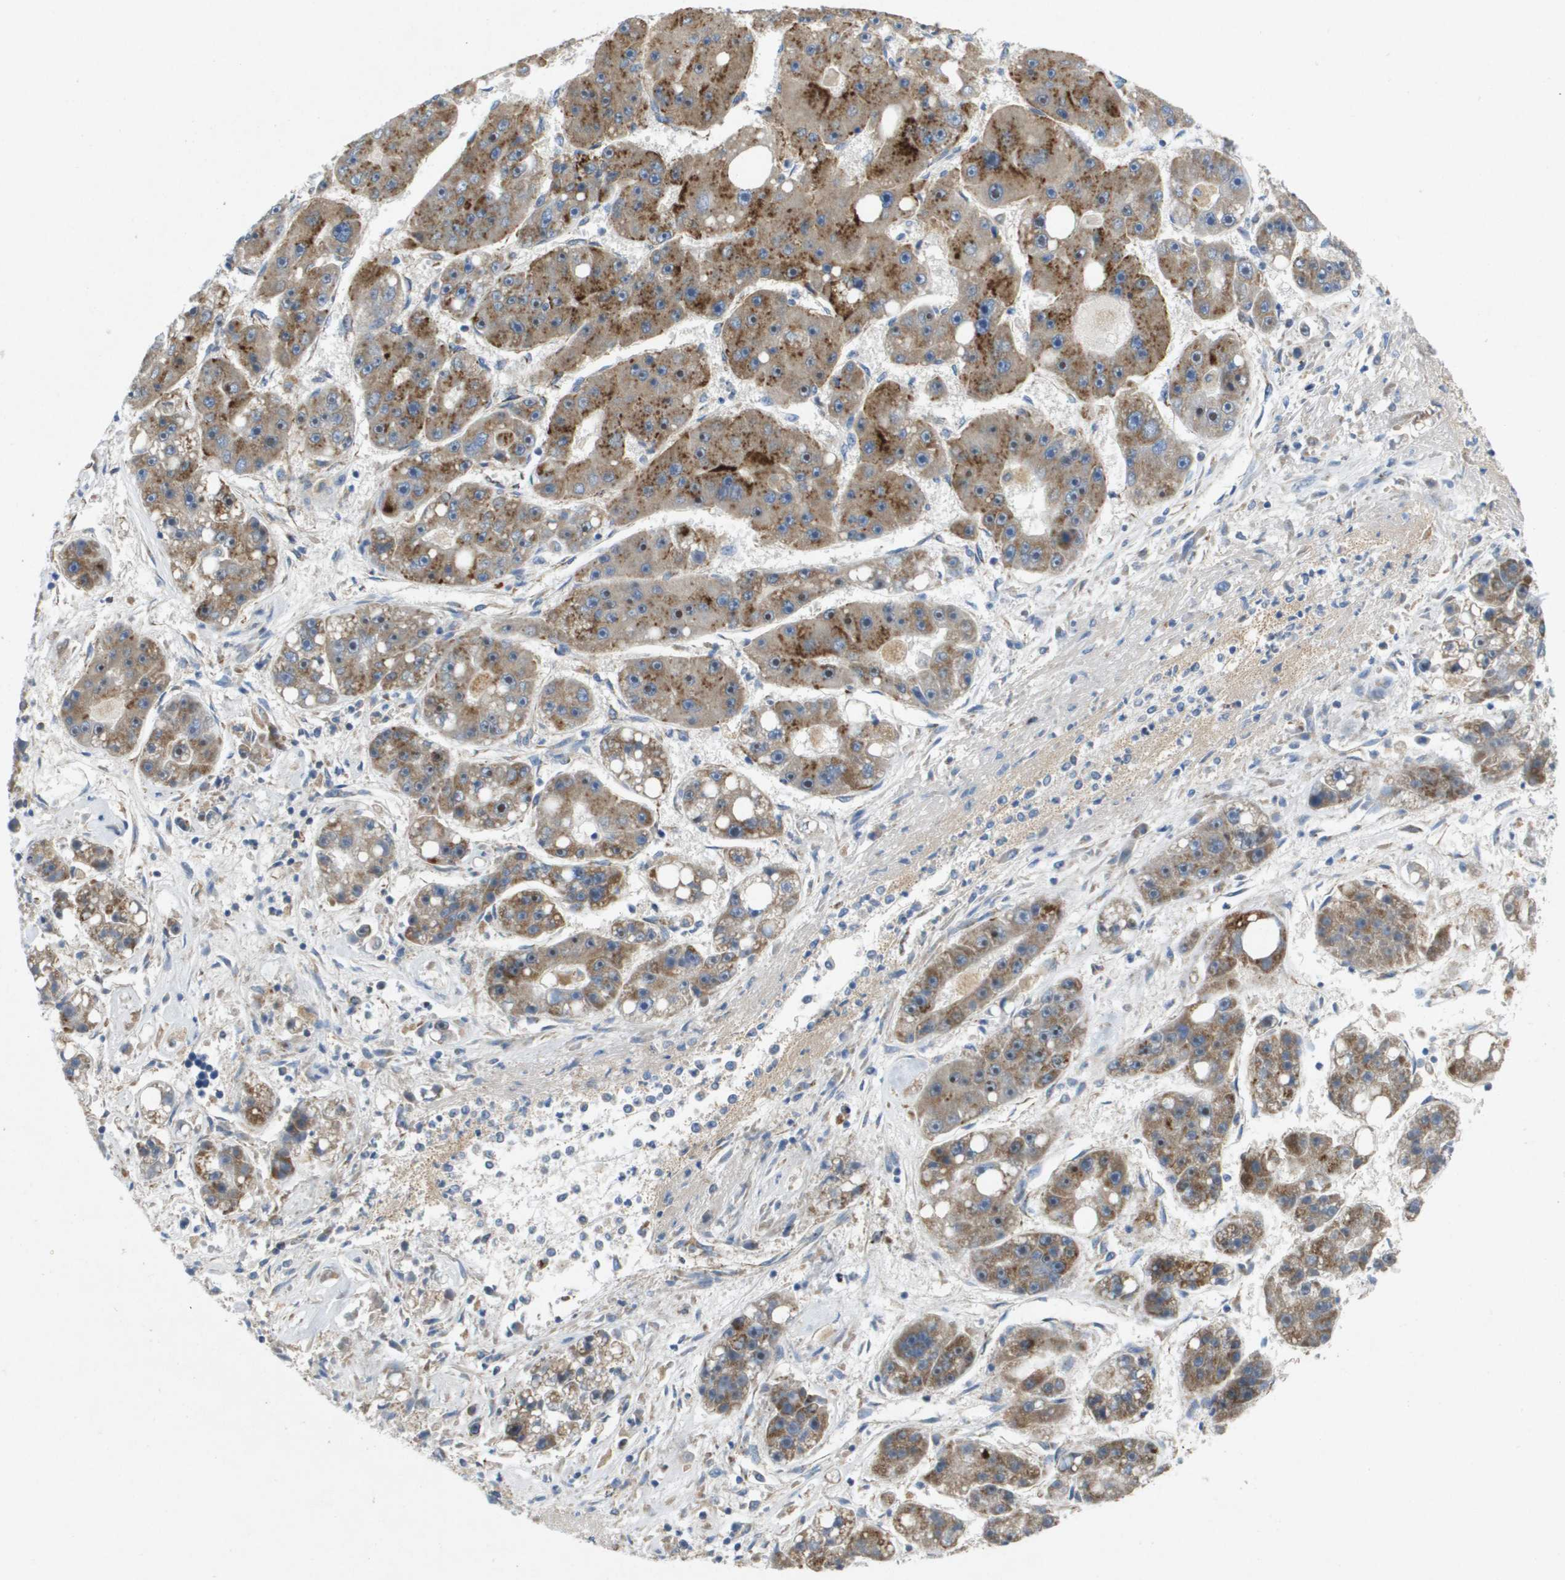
{"staining": {"intensity": "moderate", "quantity": ">75%", "location": "cytoplasmic/membranous"}, "tissue": "liver cancer", "cell_type": "Tumor cells", "image_type": "cancer", "snomed": [{"axis": "morphology", "description": "Carcinoma, Hepatocellular, NOS"}, {"axis": "topography", "description": "Liver"}], "caption": "High-power microscopy captured an IHC micrograph of liver cancer, revealing moderate cytoplasmic/membranous positivity in approximately >75% of tumor cells.", "gene": "B3GNT5", "patient": {"sex": "female", "age": 61}}